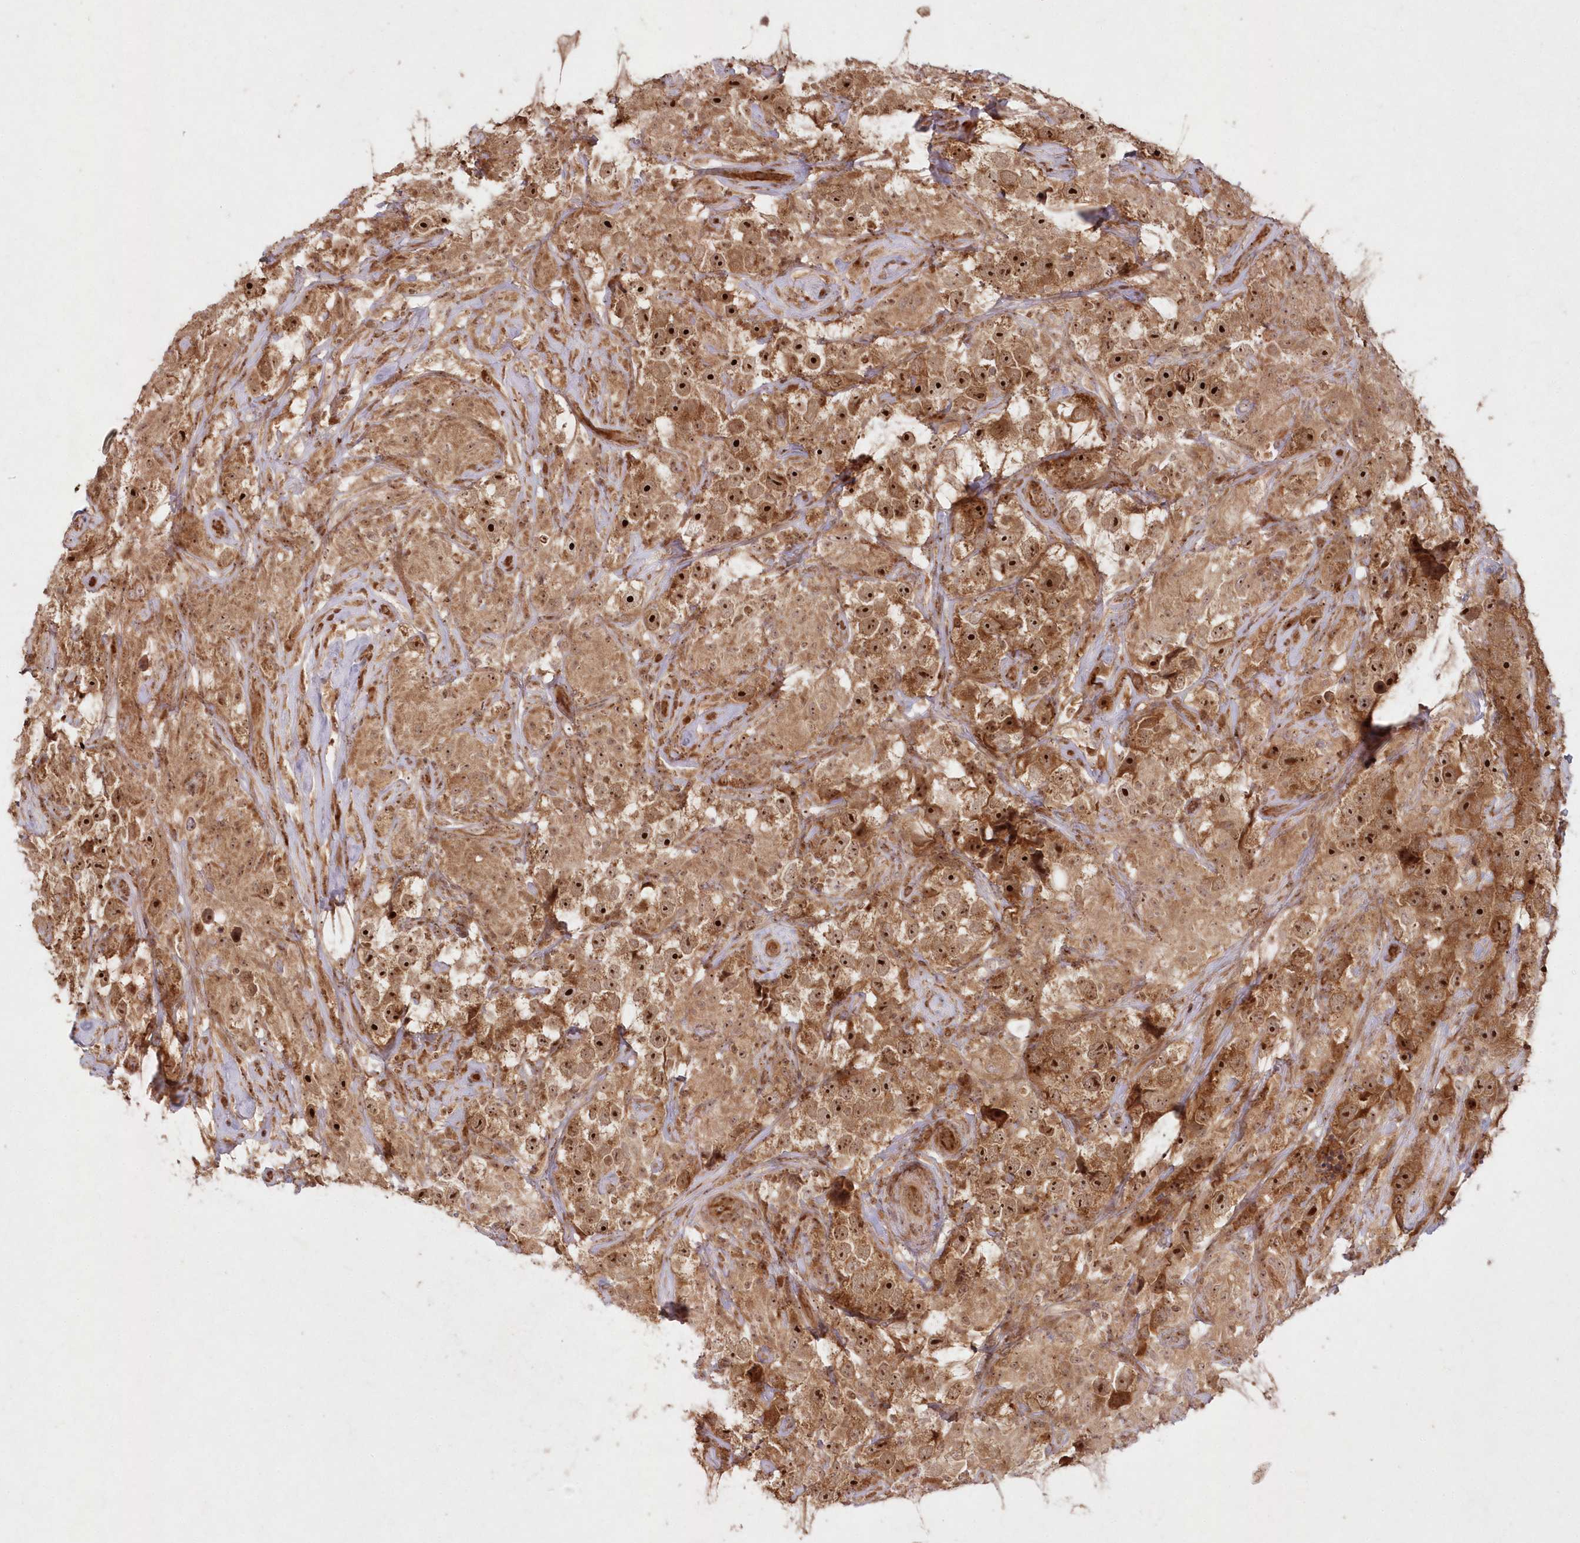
{"staining": {"intensity": "strong", "quantity": ">75%", "location": "cytoplasmic/membranous,nuclear"}, "tissue": "testis cancer", "cell_type": "Tumor cells", "image_type": "cancer", "snomed": [{"axis": "morphology", "description": "Seminoma, NOS"}, {"axis": "topography", "description": "Testis"}], "caption": "This micrograph demonstrates seminoma (testis) stained with immunohistochemistry to label a protein in brown. The cytoplasmic/membranous and nuclear of tumor cells show strong positivity for the protein. Nuclei are counter-stained blue.", "gene": "SERINC1", "patient": {"sex": "male", "age": 49}}